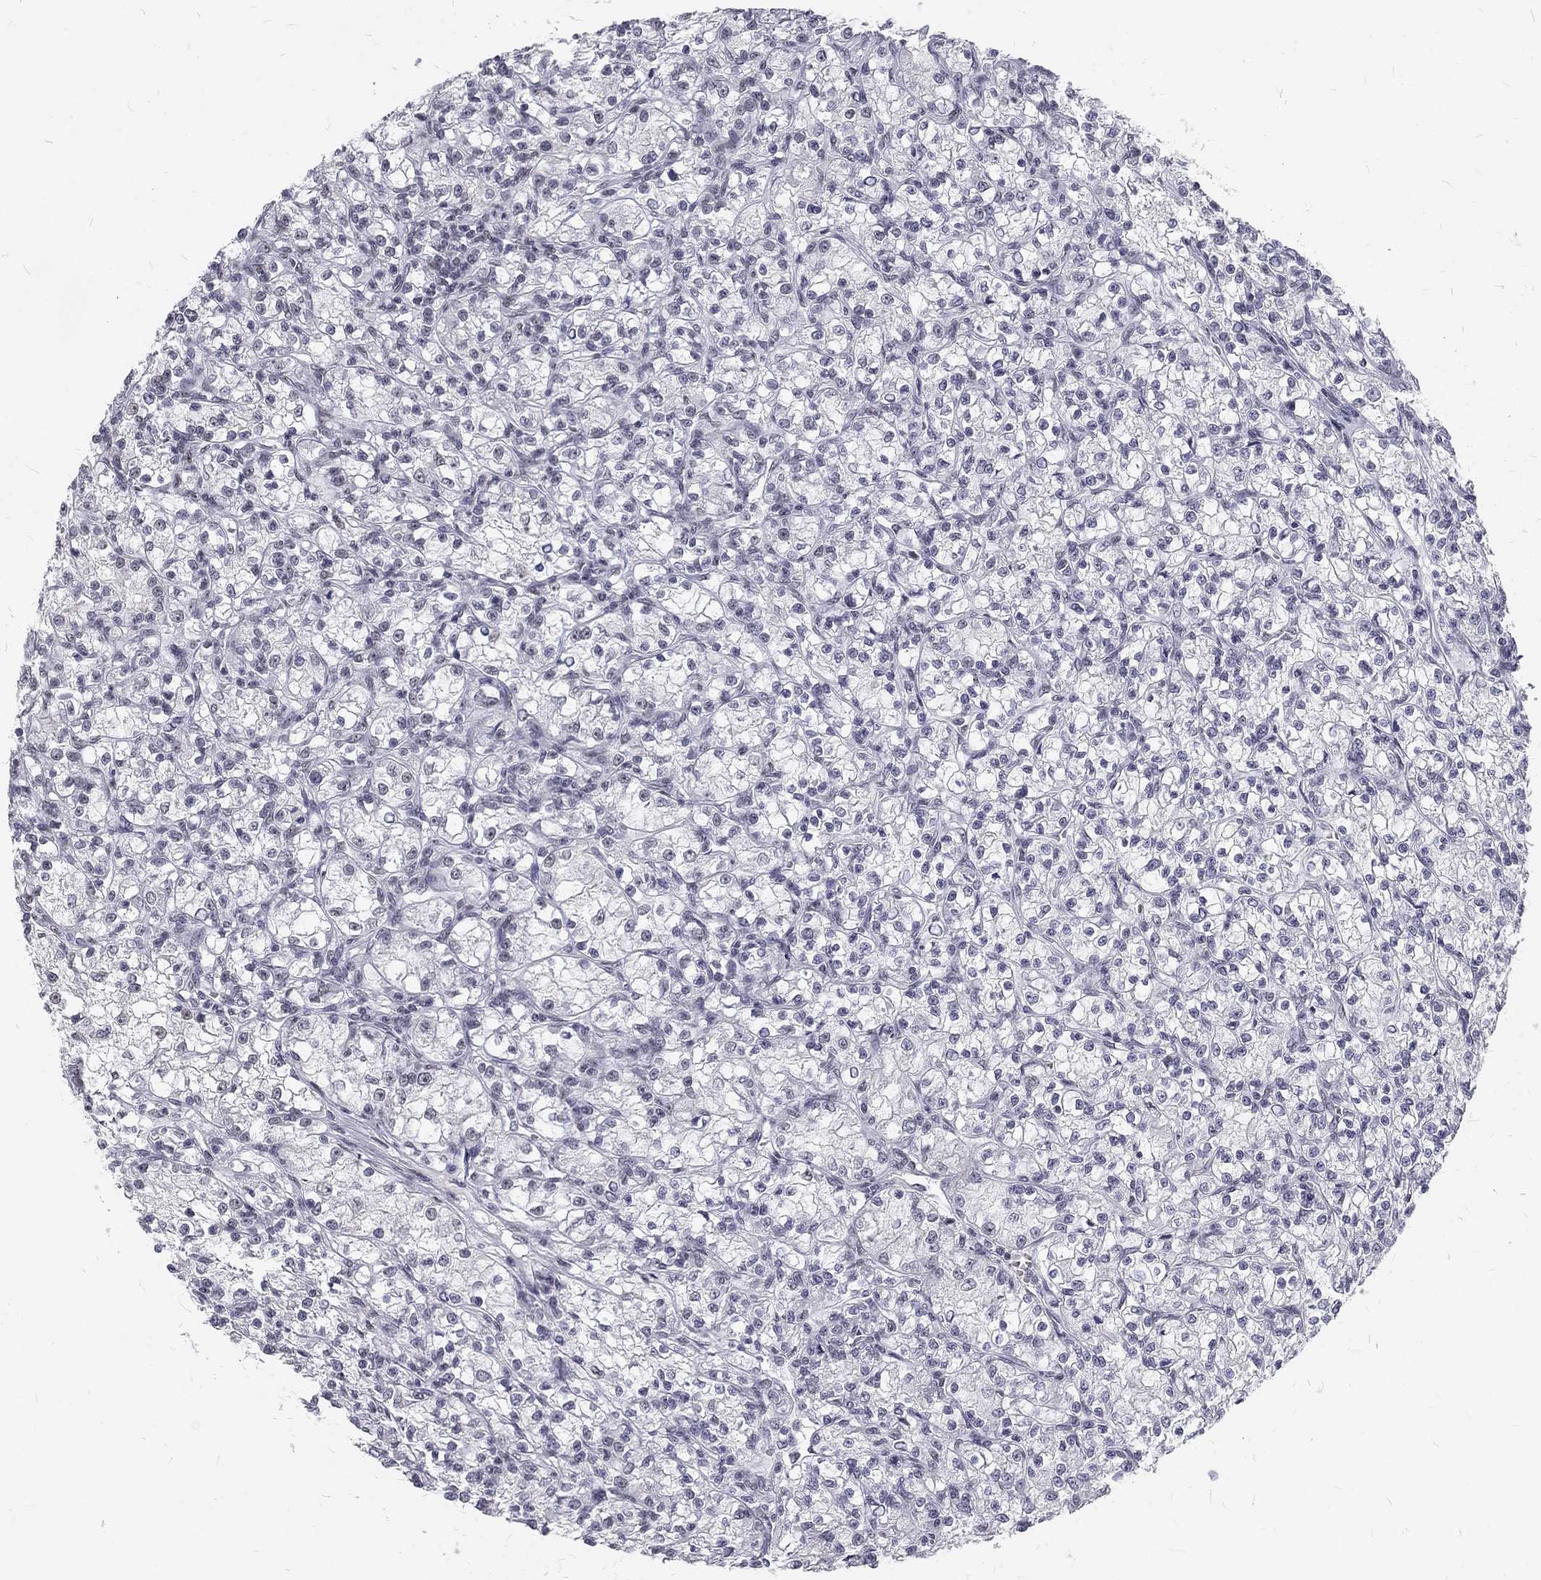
{"staining": {"intensity": "negative", "quantity": "none", "location": "none"}, "tissue": "renal cancer", "cell_type": "Tumor cells", "image_type": "cancer", "snomed": [{"axis": "morphology", "description": "Adenocarcinoma, NOS"}, {"axis": "topography", "description": "Kidney"}], "caption": "The immunohistochemistry histopathology image has no significant positivity in tumor cells of renal cancer tissue. (DAB immunohistochemistry (IHC) with hematoxylin counter stain).", "gene": "SNORC", "patient": {"sex": "female", "age": 59}}